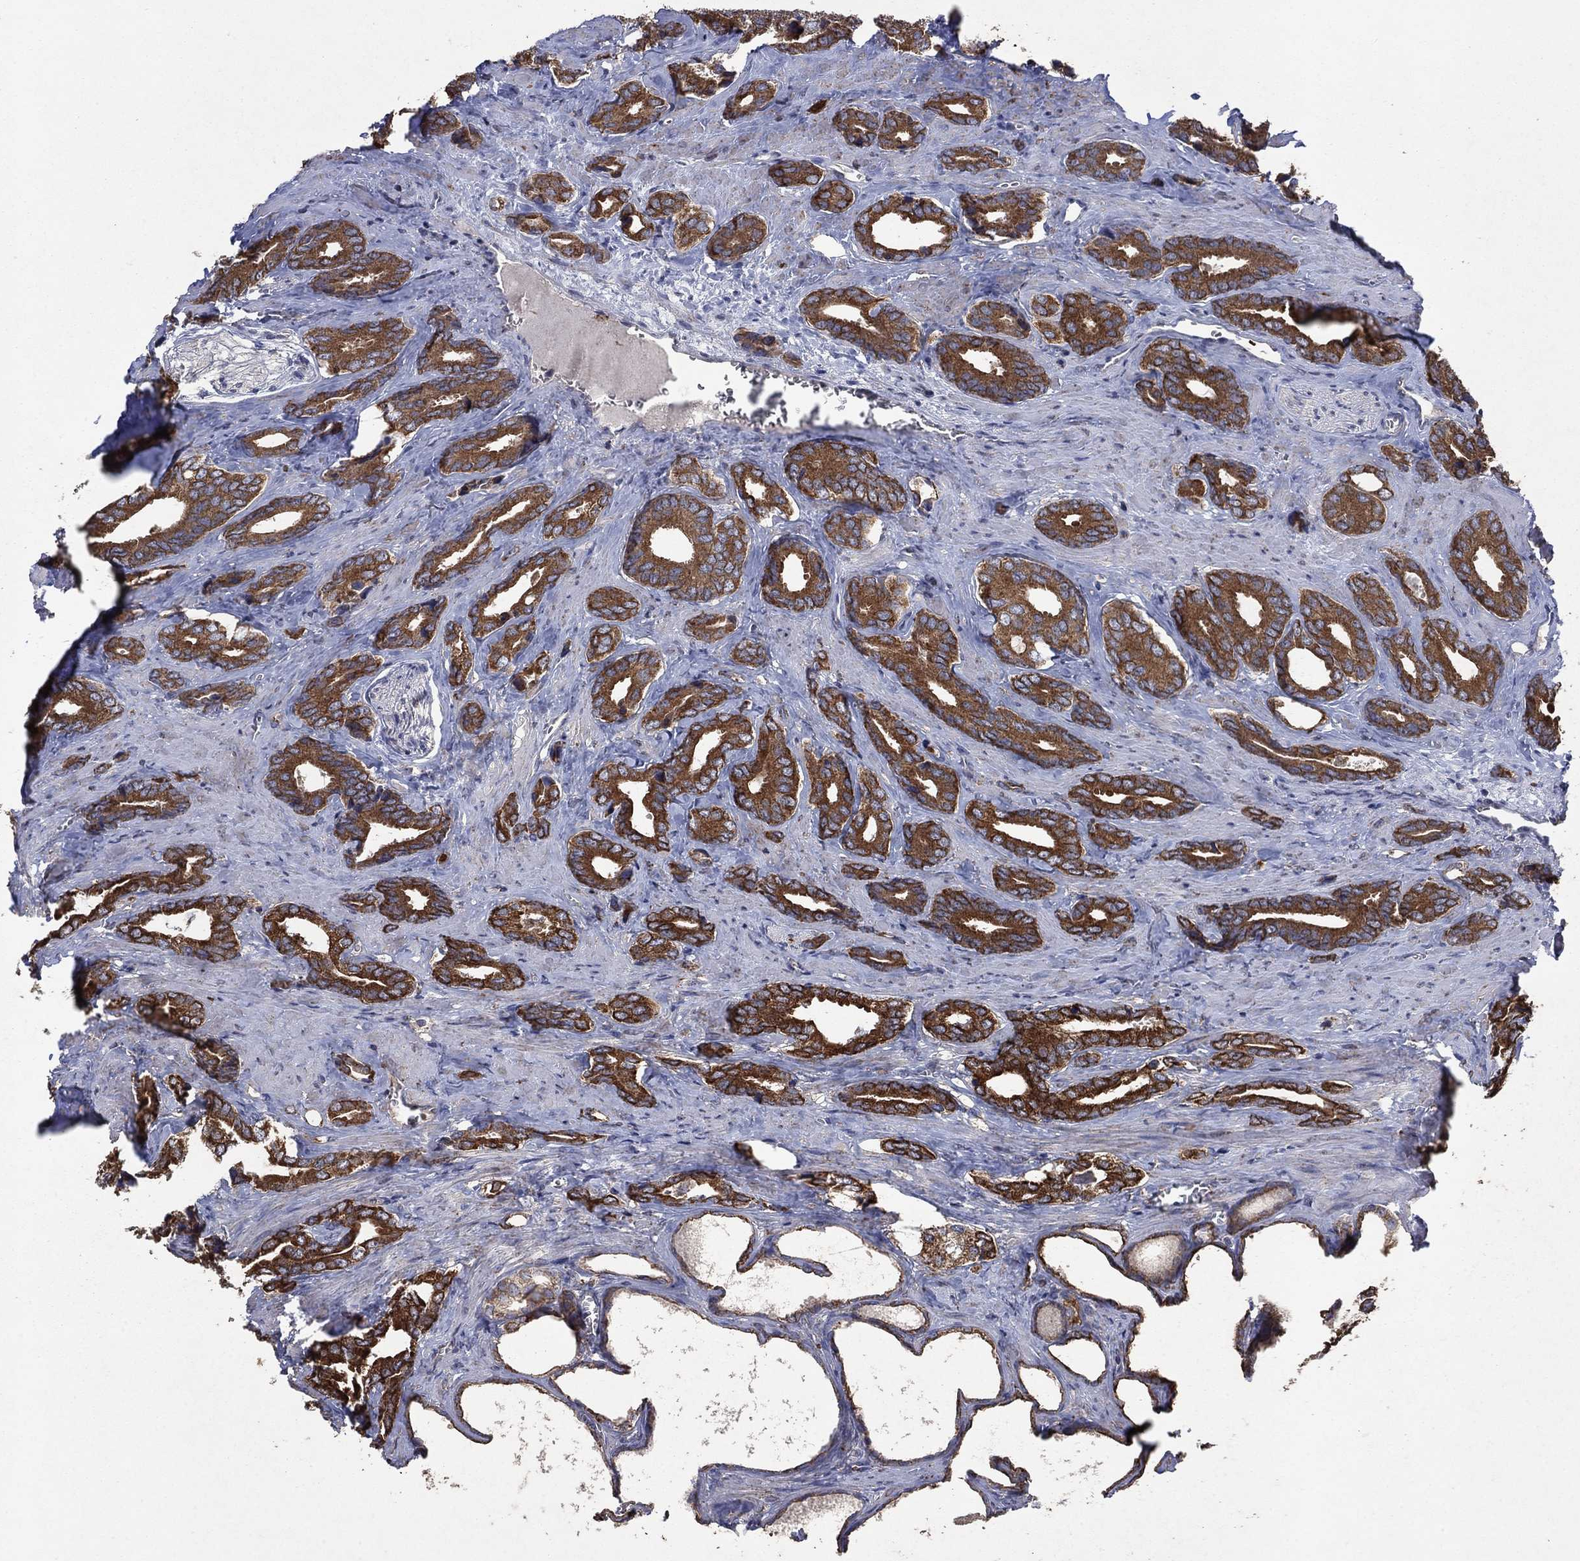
{"staining": {"intensity": "strong", "quantity": ">75%", "location": "cytoplasmic/membranous"}, "tissue": "prostate cancer", "cell_type": "Tumor cells", "image_type": "cancer", "snomed": [{"axis": "morphology", "description": "Adenocarcinoma, NOS"}, {"axis": "topography", "description": "Prostate"}], "caption": "Human adenocarcinoma (prostate) stained for a protein (brown) reveals strong cytoplasmic/membranous positive expression in about >75% of tumor cells.", "gene": "DPH1", "patient": {"sex": "male", "age": 66}}